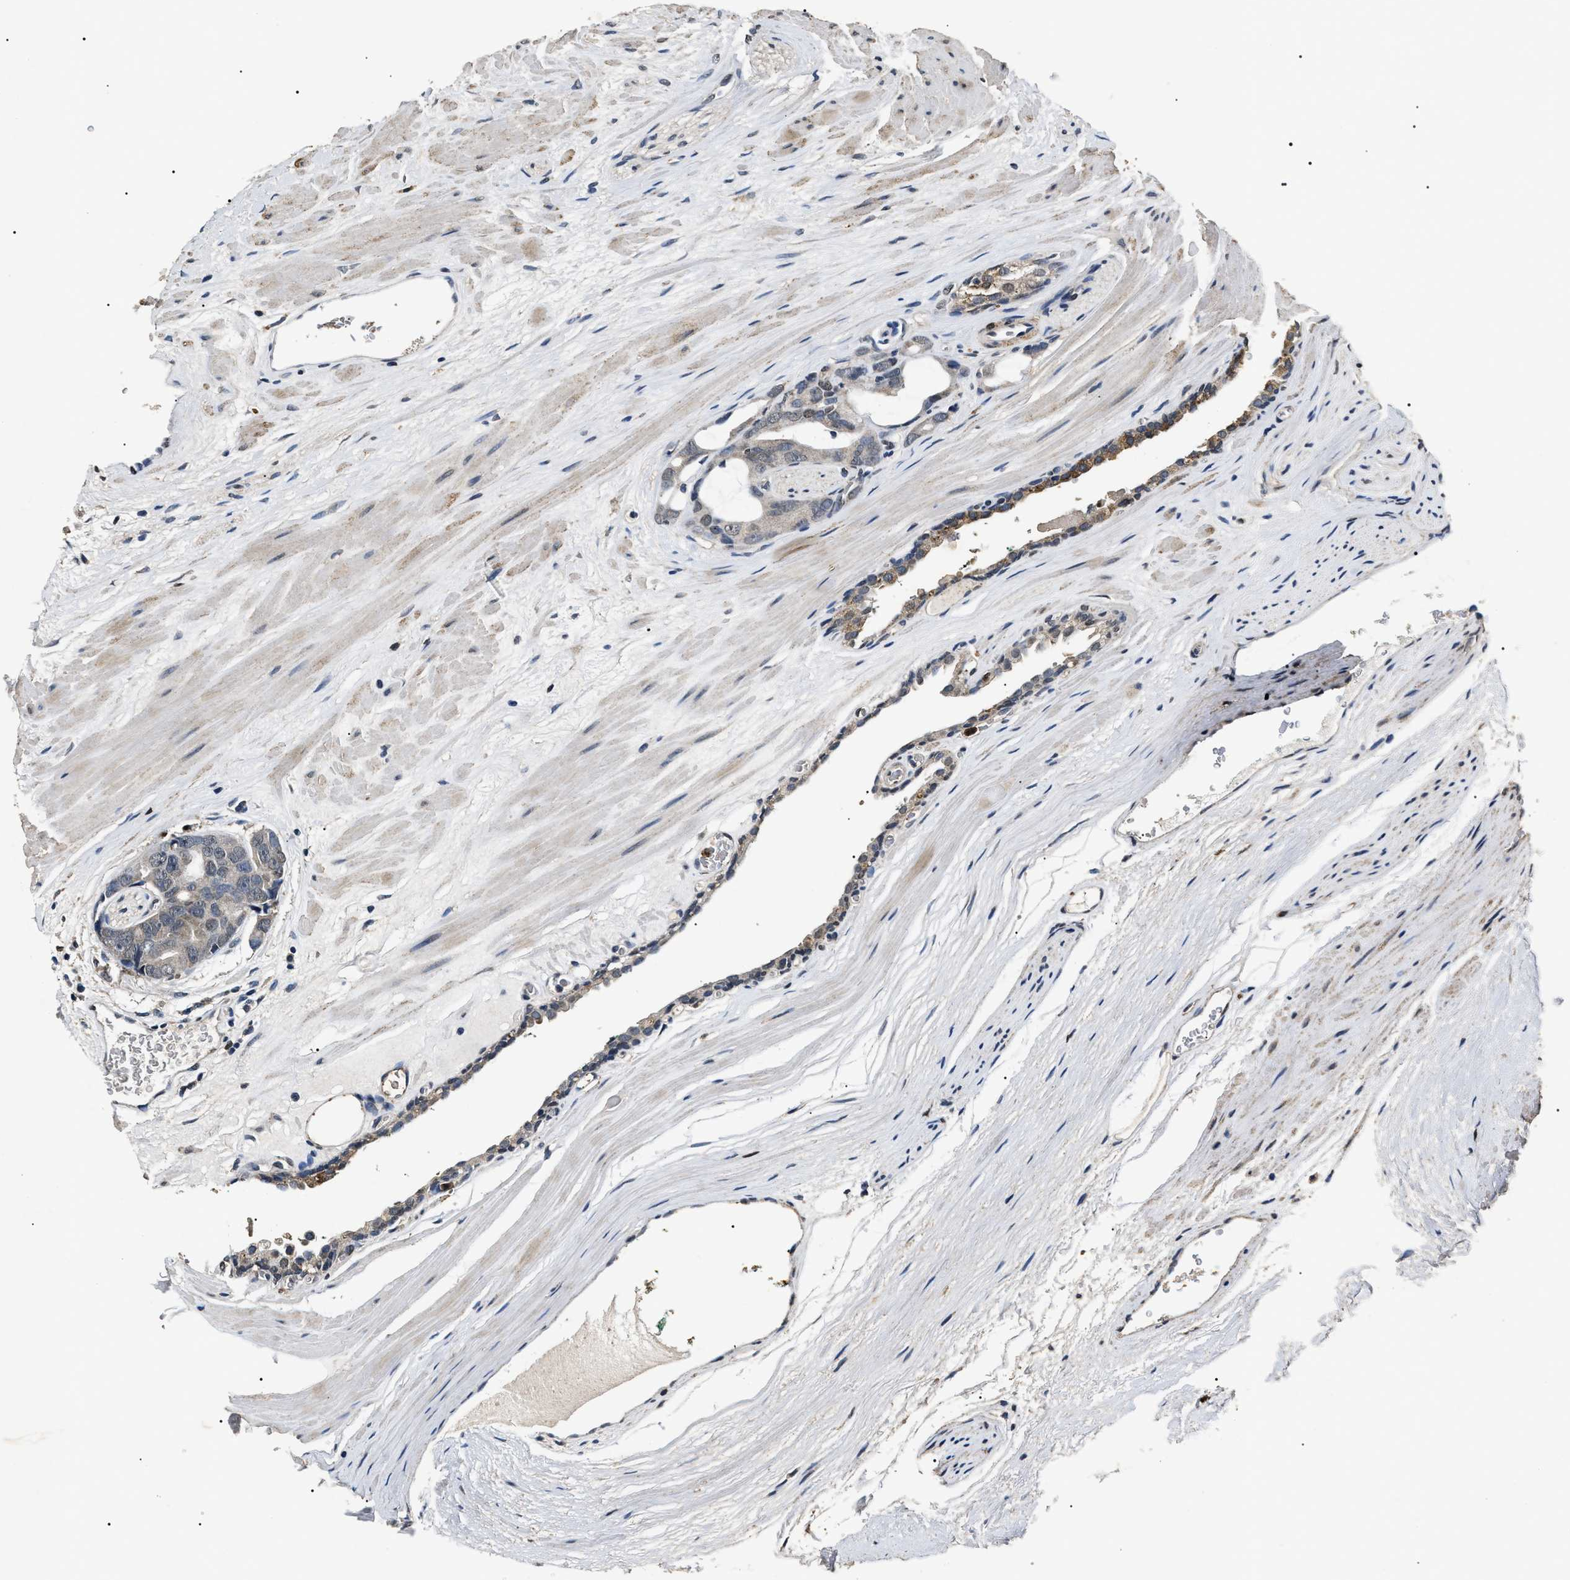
{"staining": {"intensity": "weak", "quantity": "<25%", "location": "nuclear"}, "tissue": "prostate cancer", "cell_type": "Tumor cells", "image_type": "cancer", "snomed": [{"axis": "morphology", "description": "Adenocarcinoma, Medium grade"}, {"axis": "topography", "description": "Prostate"}], "caption": "Medium-grade adenocarcinoma (prostate) was stained to show a protein in brown. There is no significant staining in tumor cells.", "gene": "ANP32E", "patient": {"sex": "male", "age": 53}}